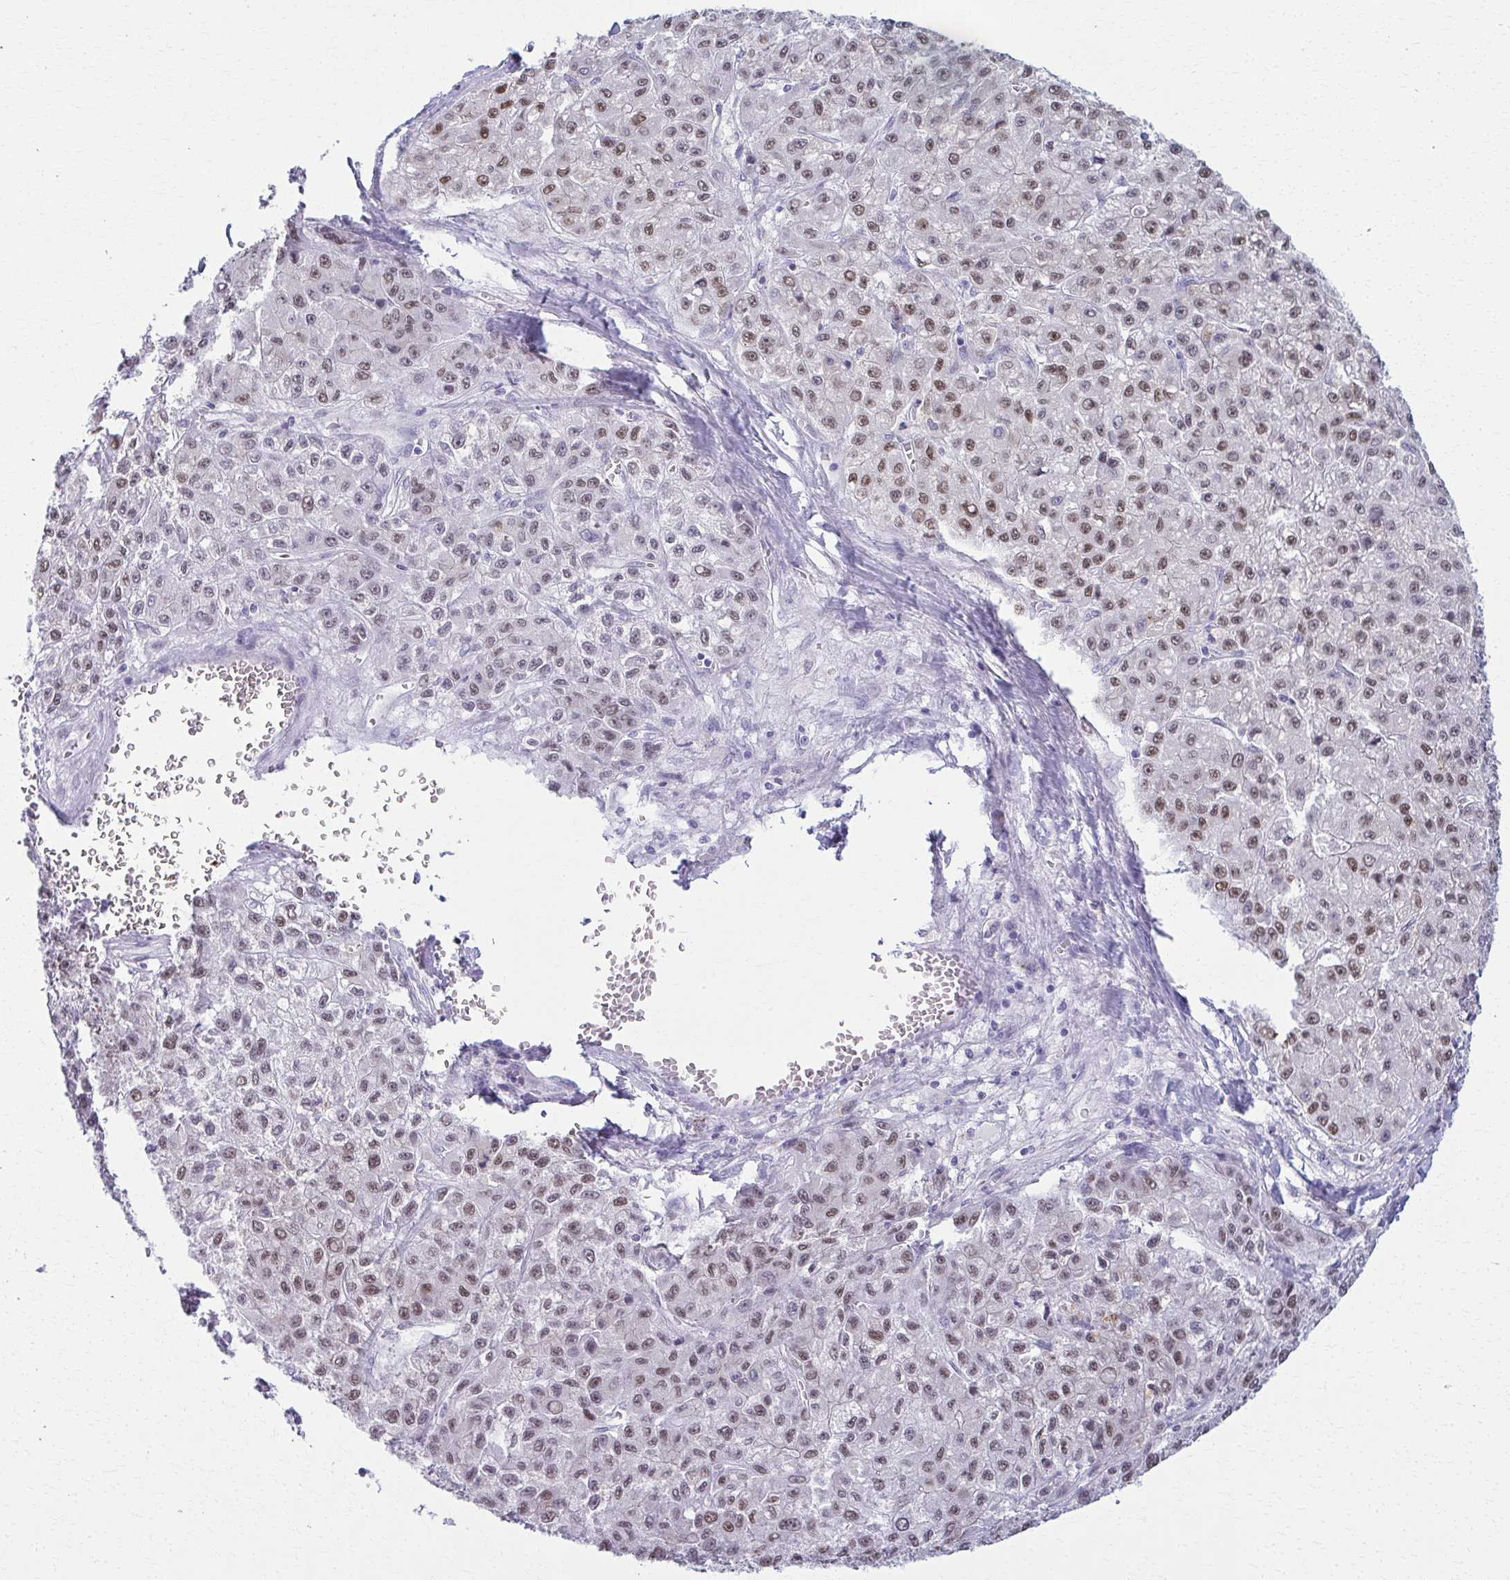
{"staining": {"intensity": "moderate", "quantity": ">75%", "location": "nuclear"}, "tissue": "liver cancer", "cell_type": "Tumor cells", "image_type": "cancer", "snomed": [{"axis": "morphology", "description": "Carcinoma, Hepatocellular, NOS"}, {"axis": "topography", "description": "Liver"}], "caption": "Liver cancer was stained to show a protein in brown. There is medium levels of moderate nuclear positivity in about >75% of tumor cells. (DAB (3,3'-diaminobenzidine) IHC, brown staining for protein, blue staining for nuclei).", "gene": "SCLY", "patient": {"sex": "male", "age": 70}}